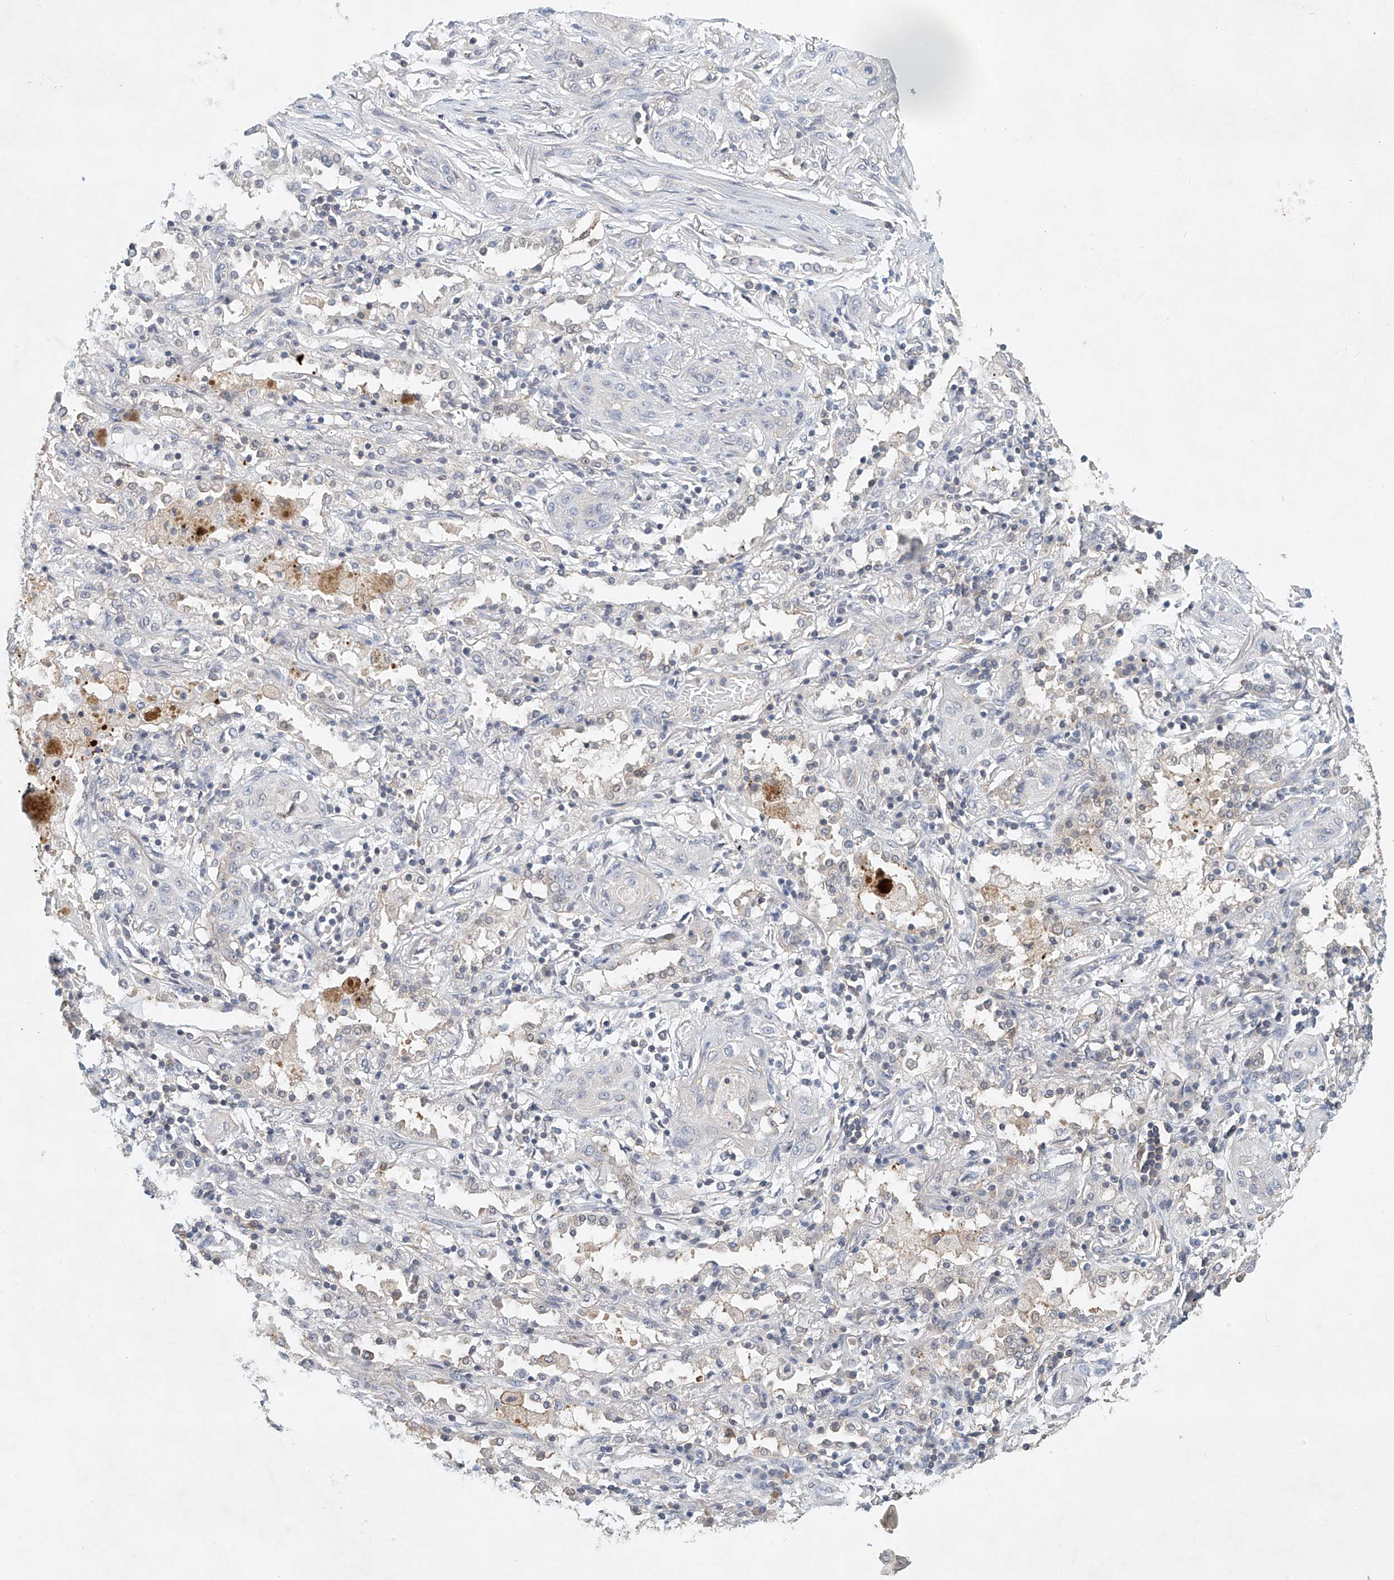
{"staining": {"intensity": "negative", "quantity": "none", "location": "none"}, "tissue": "lung cancer", "cell_type": "Tumor cells", "image_type": "cancer", "snomed": [{"axis": "morphology", "description": "Squamous cell carcinoma, NOS"}, {"axis": "topography", "description": "Lung"}], "caption": "Immunohistochemistry (IHC) of squamous cell carcinoma (lung) demonstrates no positivity in tumor cells.", "gene": "CARMIL1", "patient": {"sex": "female", "age": 47}}